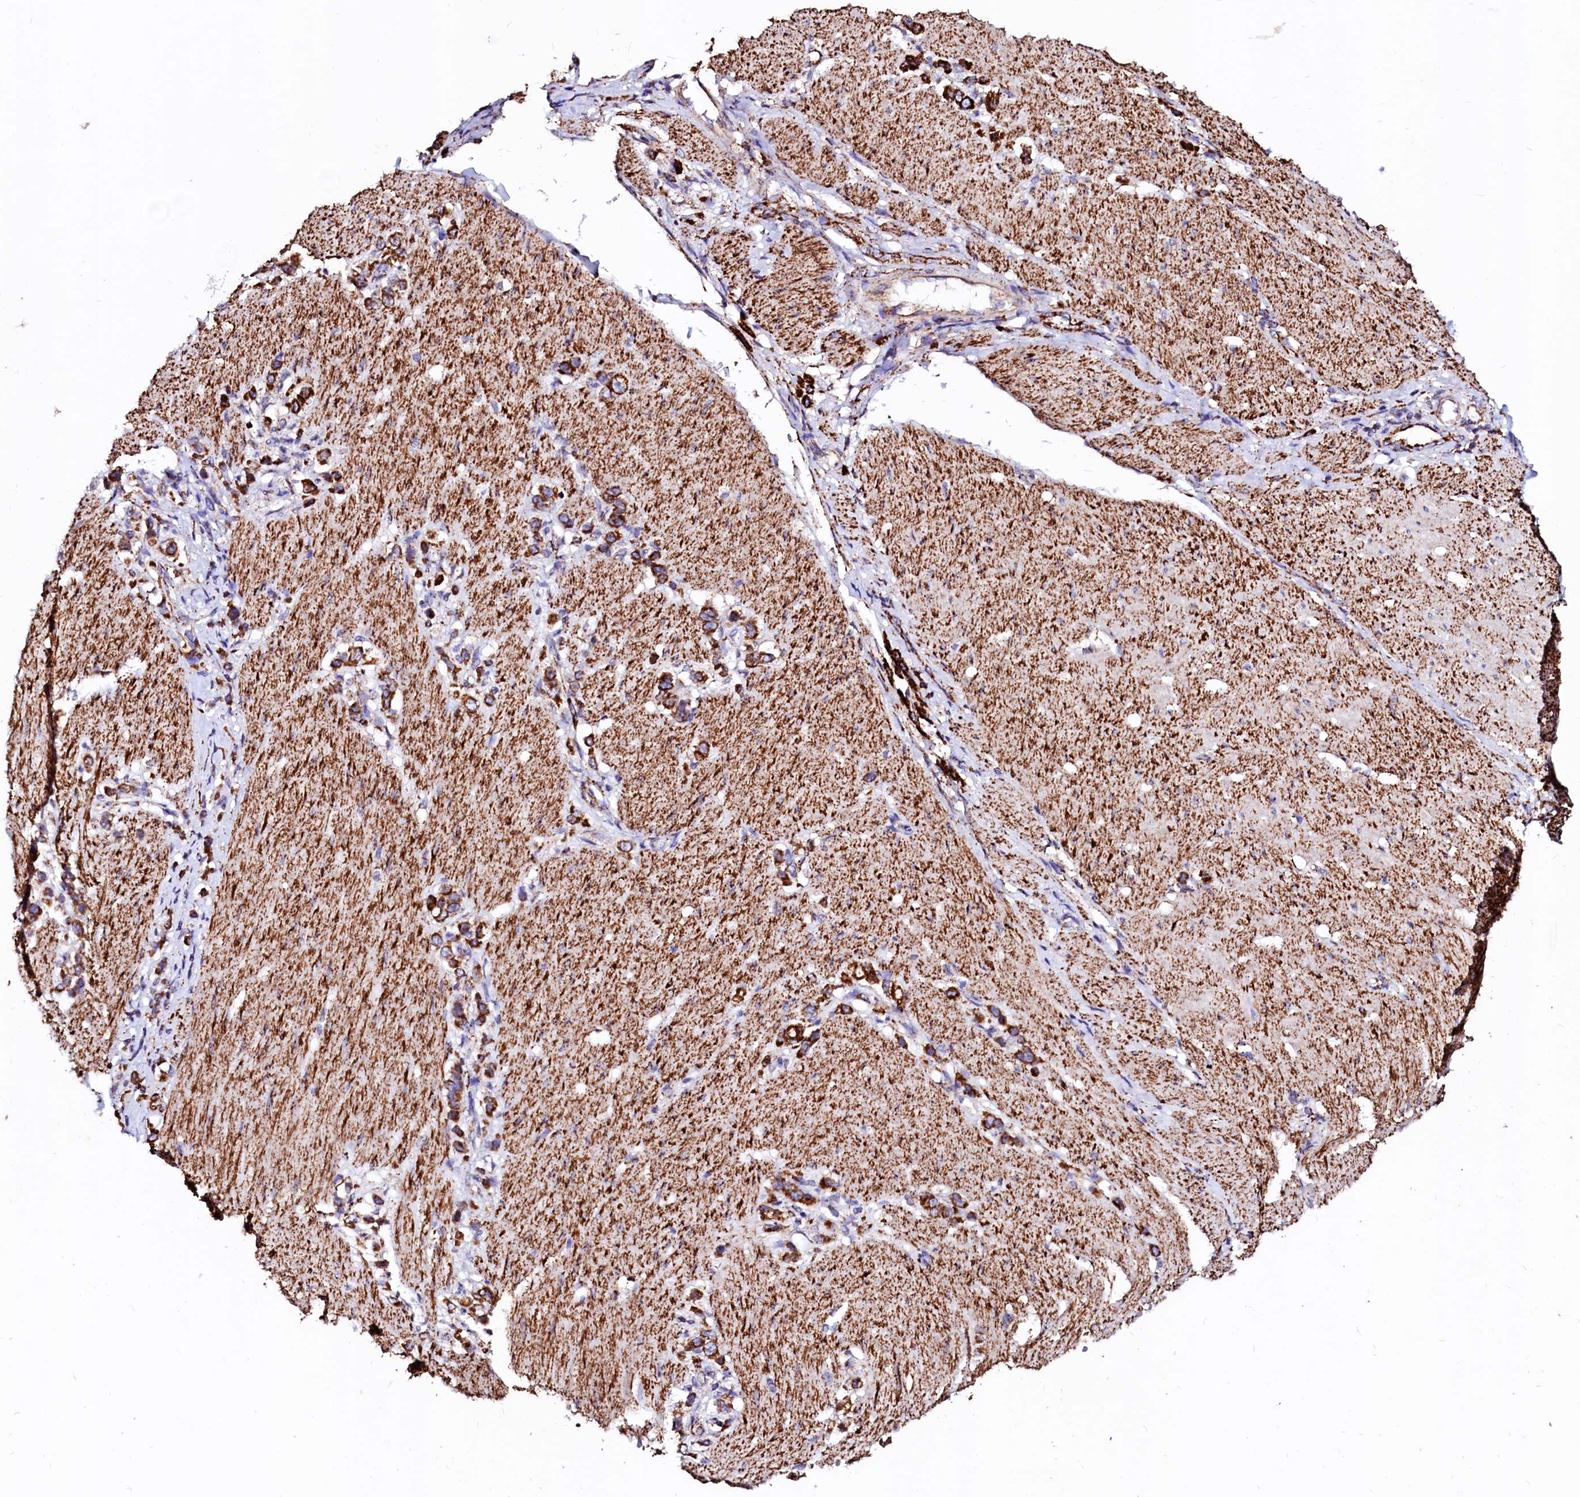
{"staining": {"intensity": "strong", "quantity": ">75%", "location": "cytoplasmic/membranous"}, "tissue": "stomach cancer", "cell_type": "Tumor cells", "image_type": "cancer", "snomed": [{"axis": "morphology", "description": "Normal tissue, NOS"}, {"axis": "morphology", "description": "Adenocarcinoma, NOS"}, {"axis": "topography", "description": "Stomach, upper"}, {"axis": "topography", "description": "Stomach"}], "caption": "Immunohistochemistry of stomach cancer (adenocarcinoma) displays high levels of strong cytoplasmic/membranous expression in approximately >75% of tumor cells. (IHC, brightfield microscopy, high magnification).", "gene": "MAOB", "patient": {"sex": "female", "age": 65}}